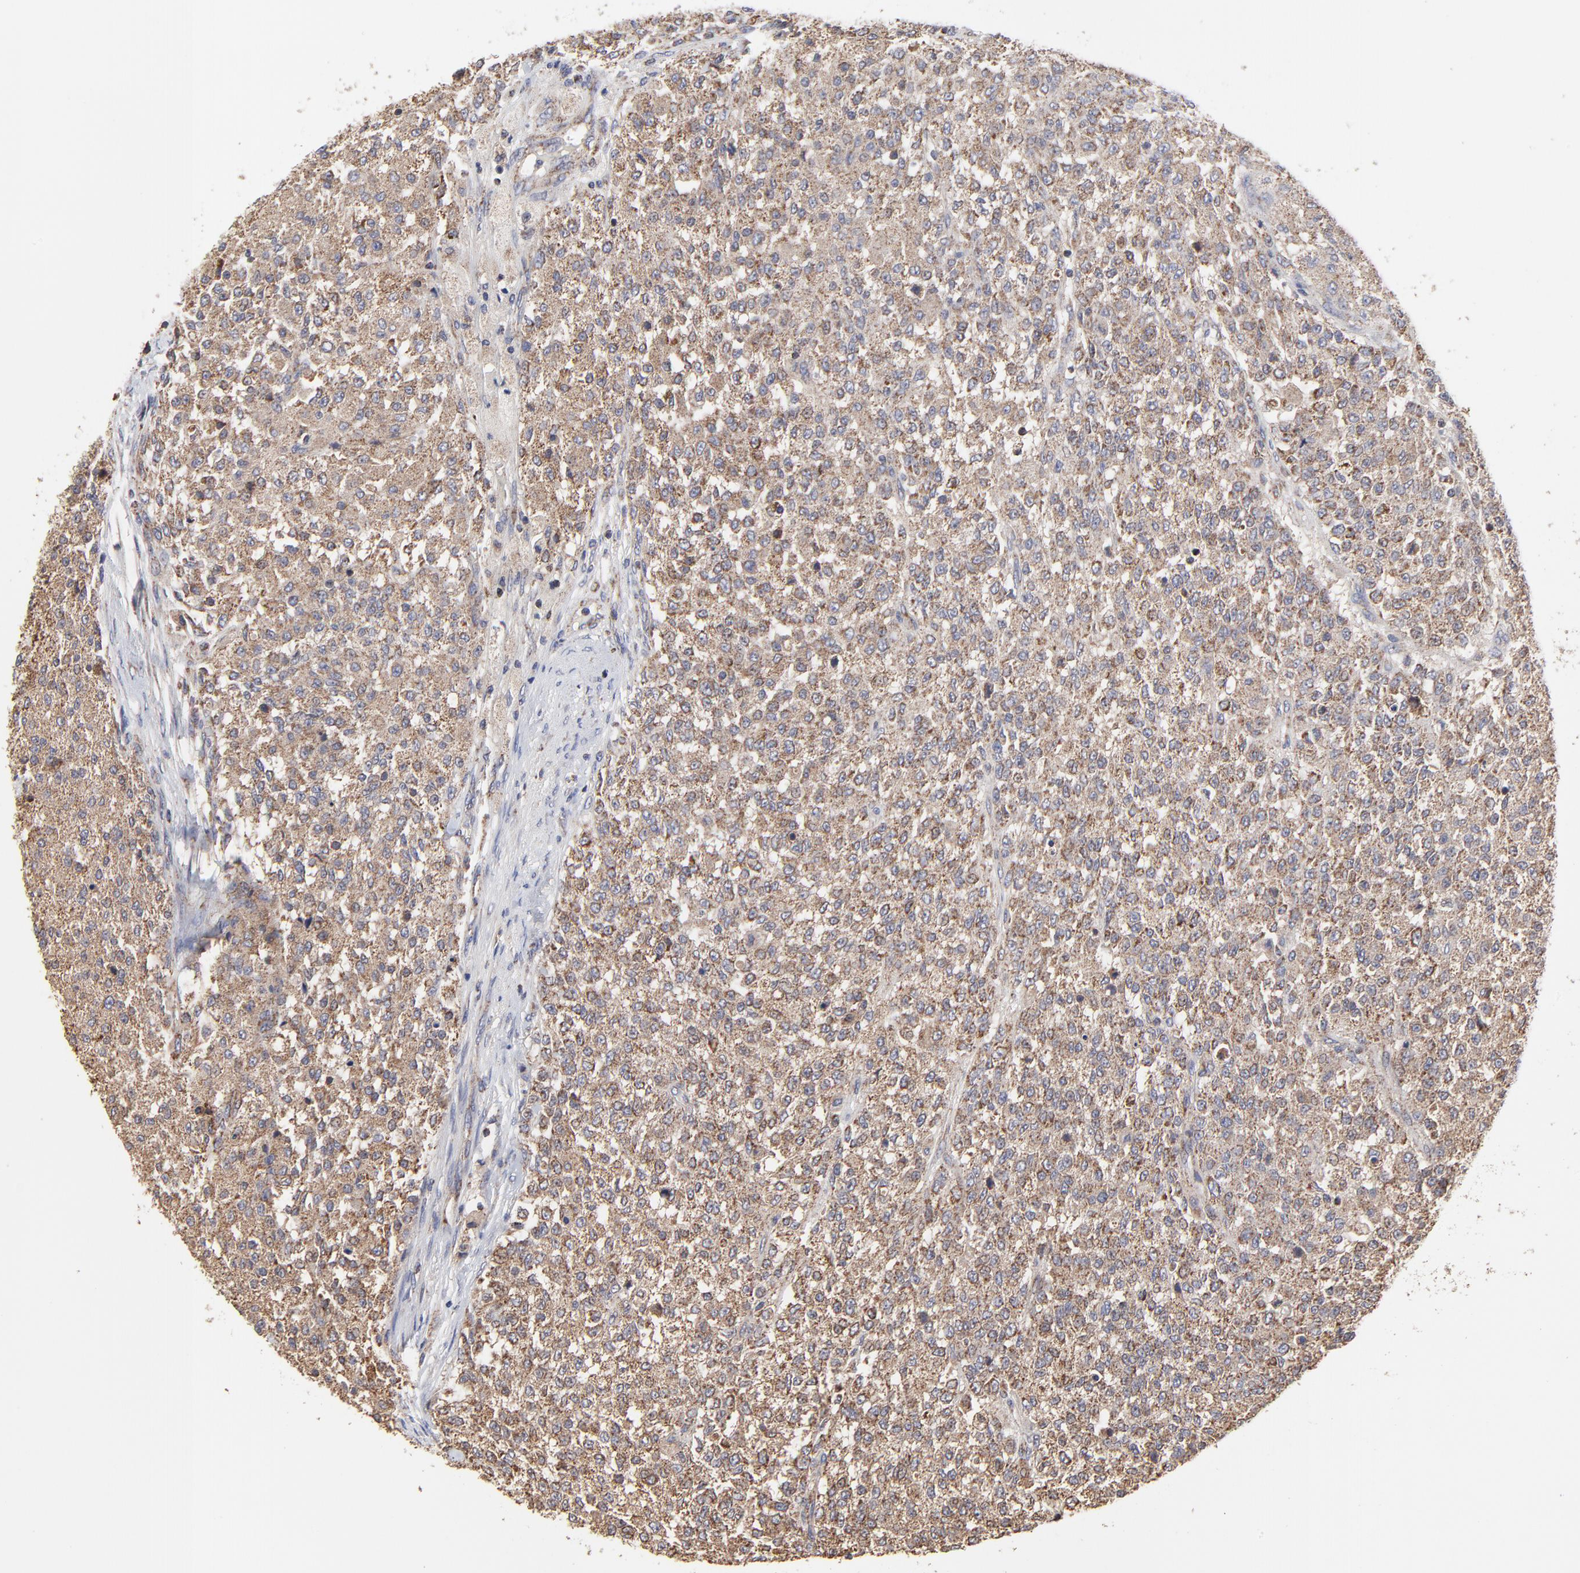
{"staining": {"intensity": "weak", "quantity": ">75%", "location": "cytoplasmic/membranous"}, "tissue": "testis cancer", "cell_type": "Tumor cells", "image_type": "cancer", "snomed": [{"axis": "morphology", "description": "Seminoma, NOS"}, {"axis": "topography", "description": "Testis"}], "caption": "This photomicrograph exhibits seminoma (testis) stained with IHC to label a protein in brown. The cytoplasmic/membranous of tumor cells show weak positivity for the protein. Nuclei are counter-stained blue.", "gene": "ZNF550", "patient": {"sex": "male", "age": 59}}